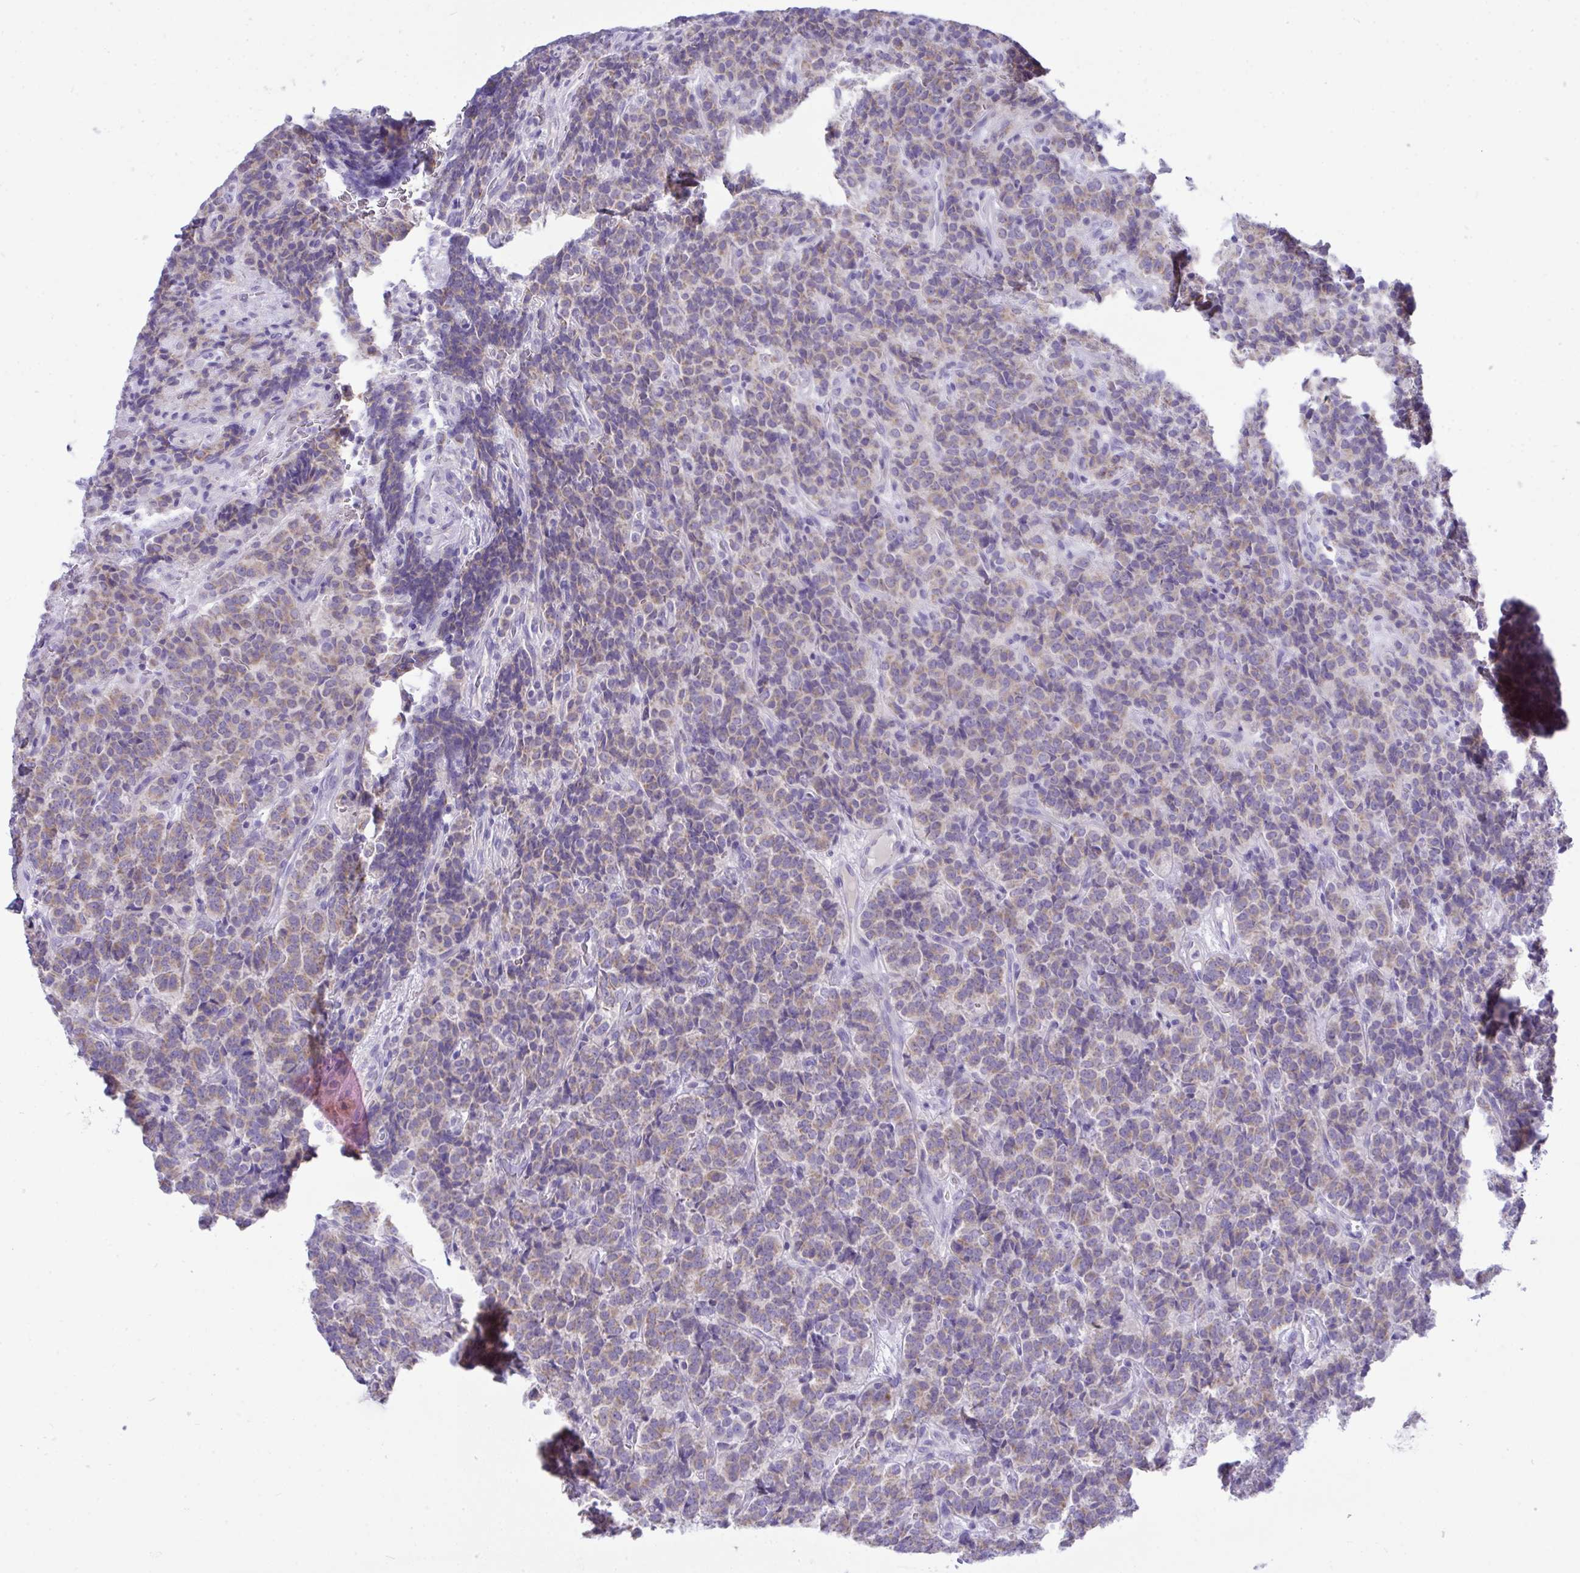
{"staining": {"intensity": "moderate", "quantity": "25%-75%", "location": "cytoplasmic/membranous"}, "tissue": "carcinoid", "cell_type": "Tumor cells", "image_type": "cancer", "snomed": [{"axis": "morphology", "description": "Carcinoid, malignant, NOS"}, {"axis": "topography", "description": "Pancreas"}], "caption": "Protein expression analysis of human carcinoid reveals moderate cytoplasmic/membranous expression in approximately 25%-75% of tumor cells.", "gene": "PLA2G12B", "patient": {"sex": "male", "age": 36}}